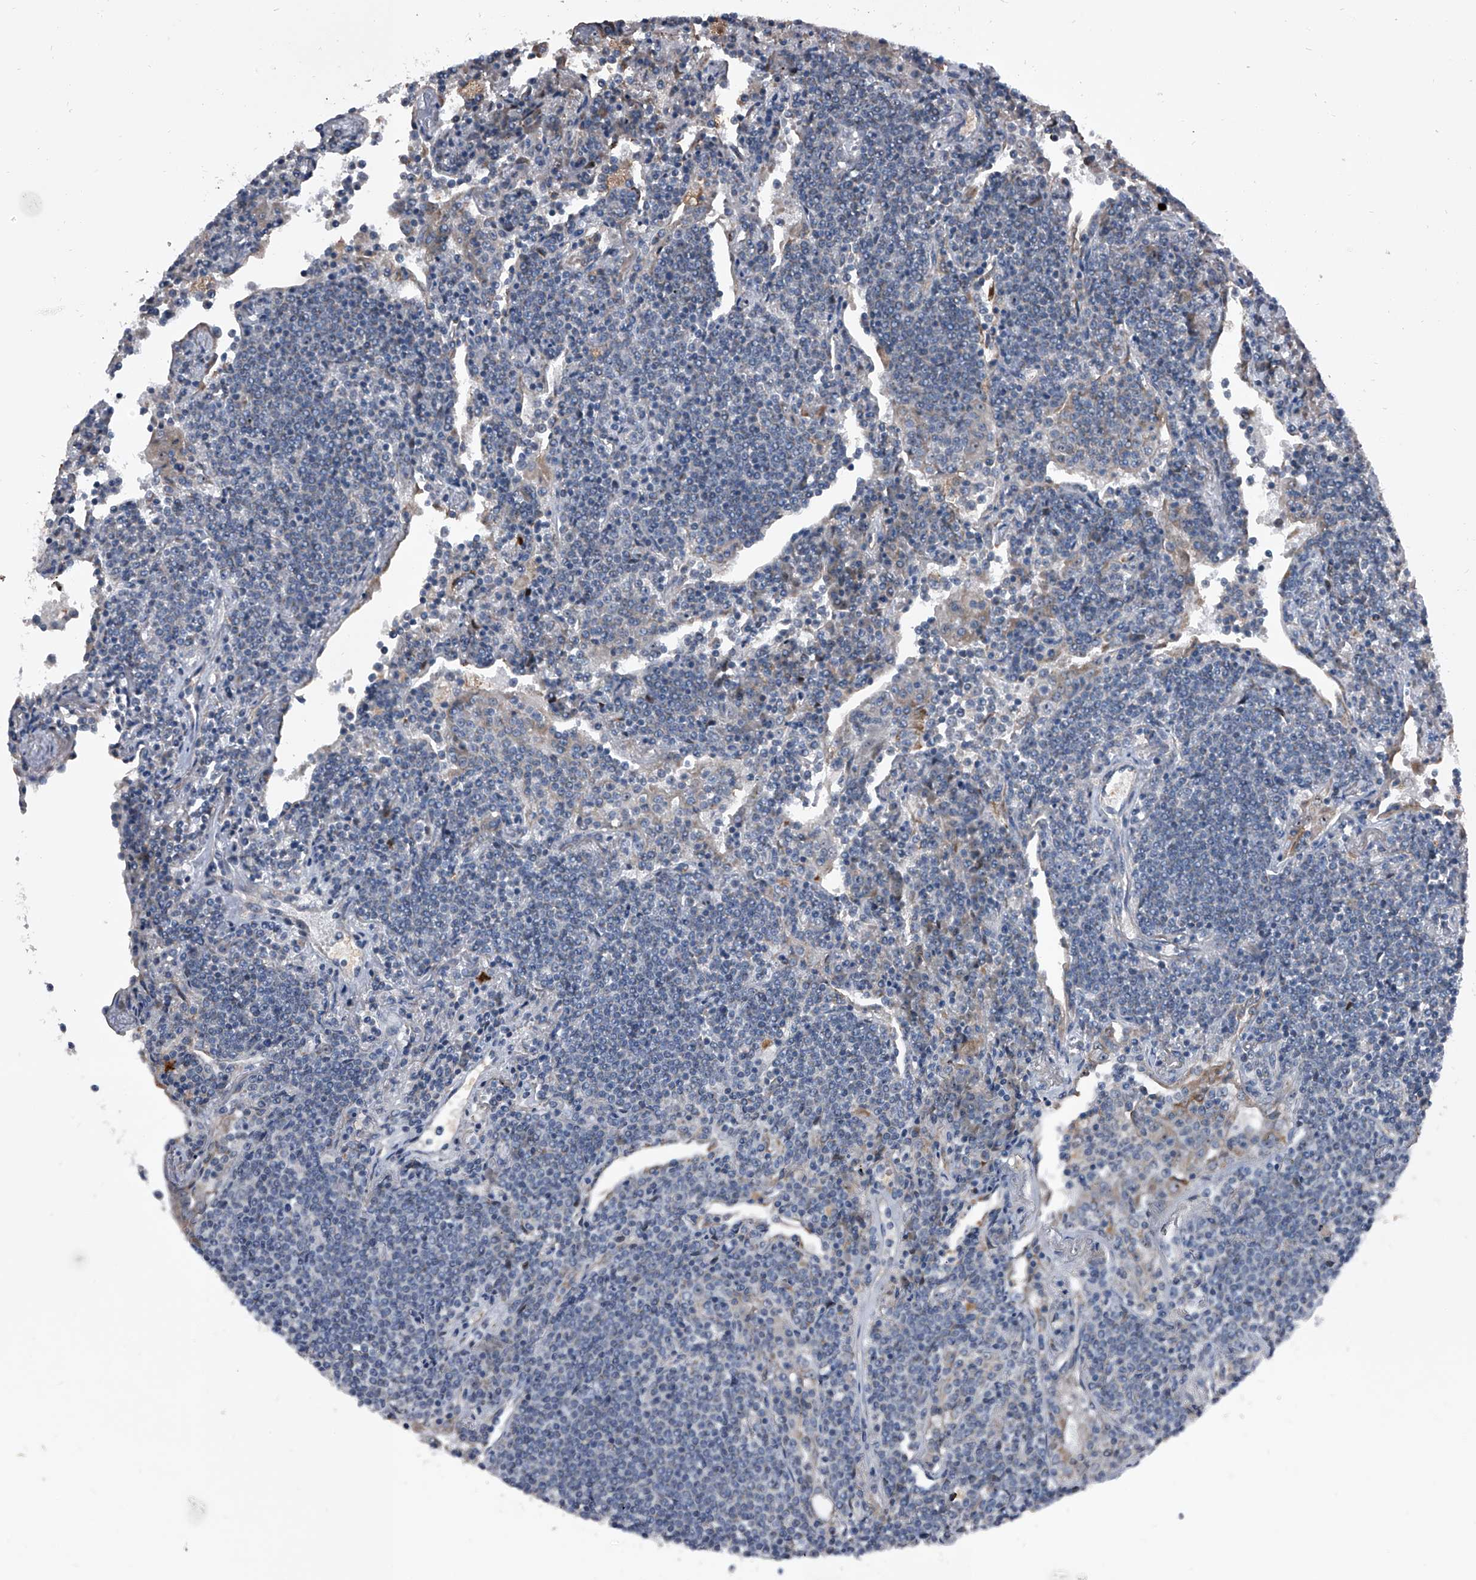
{"staining": {"intensity": "negative", "quantity": "none", "location": "none"}, "tissue": "lymphoma", "cell_type": "Tumor cells", "image_type": "cancer", "snomed": [{"axis": "morphology", "description": "Malignant lymphoma, non-Hodgkin's type, Low grade"}, {"axis": "topography", "description": "Lung"}], "caption": "A high-resolution photomicrograph shows immunohistochemistry staining of lymphoma, which reveals no significant staining in tumor cells.", "gene": "CEP85L", "patient": {"sex": "female", "age": 71}}